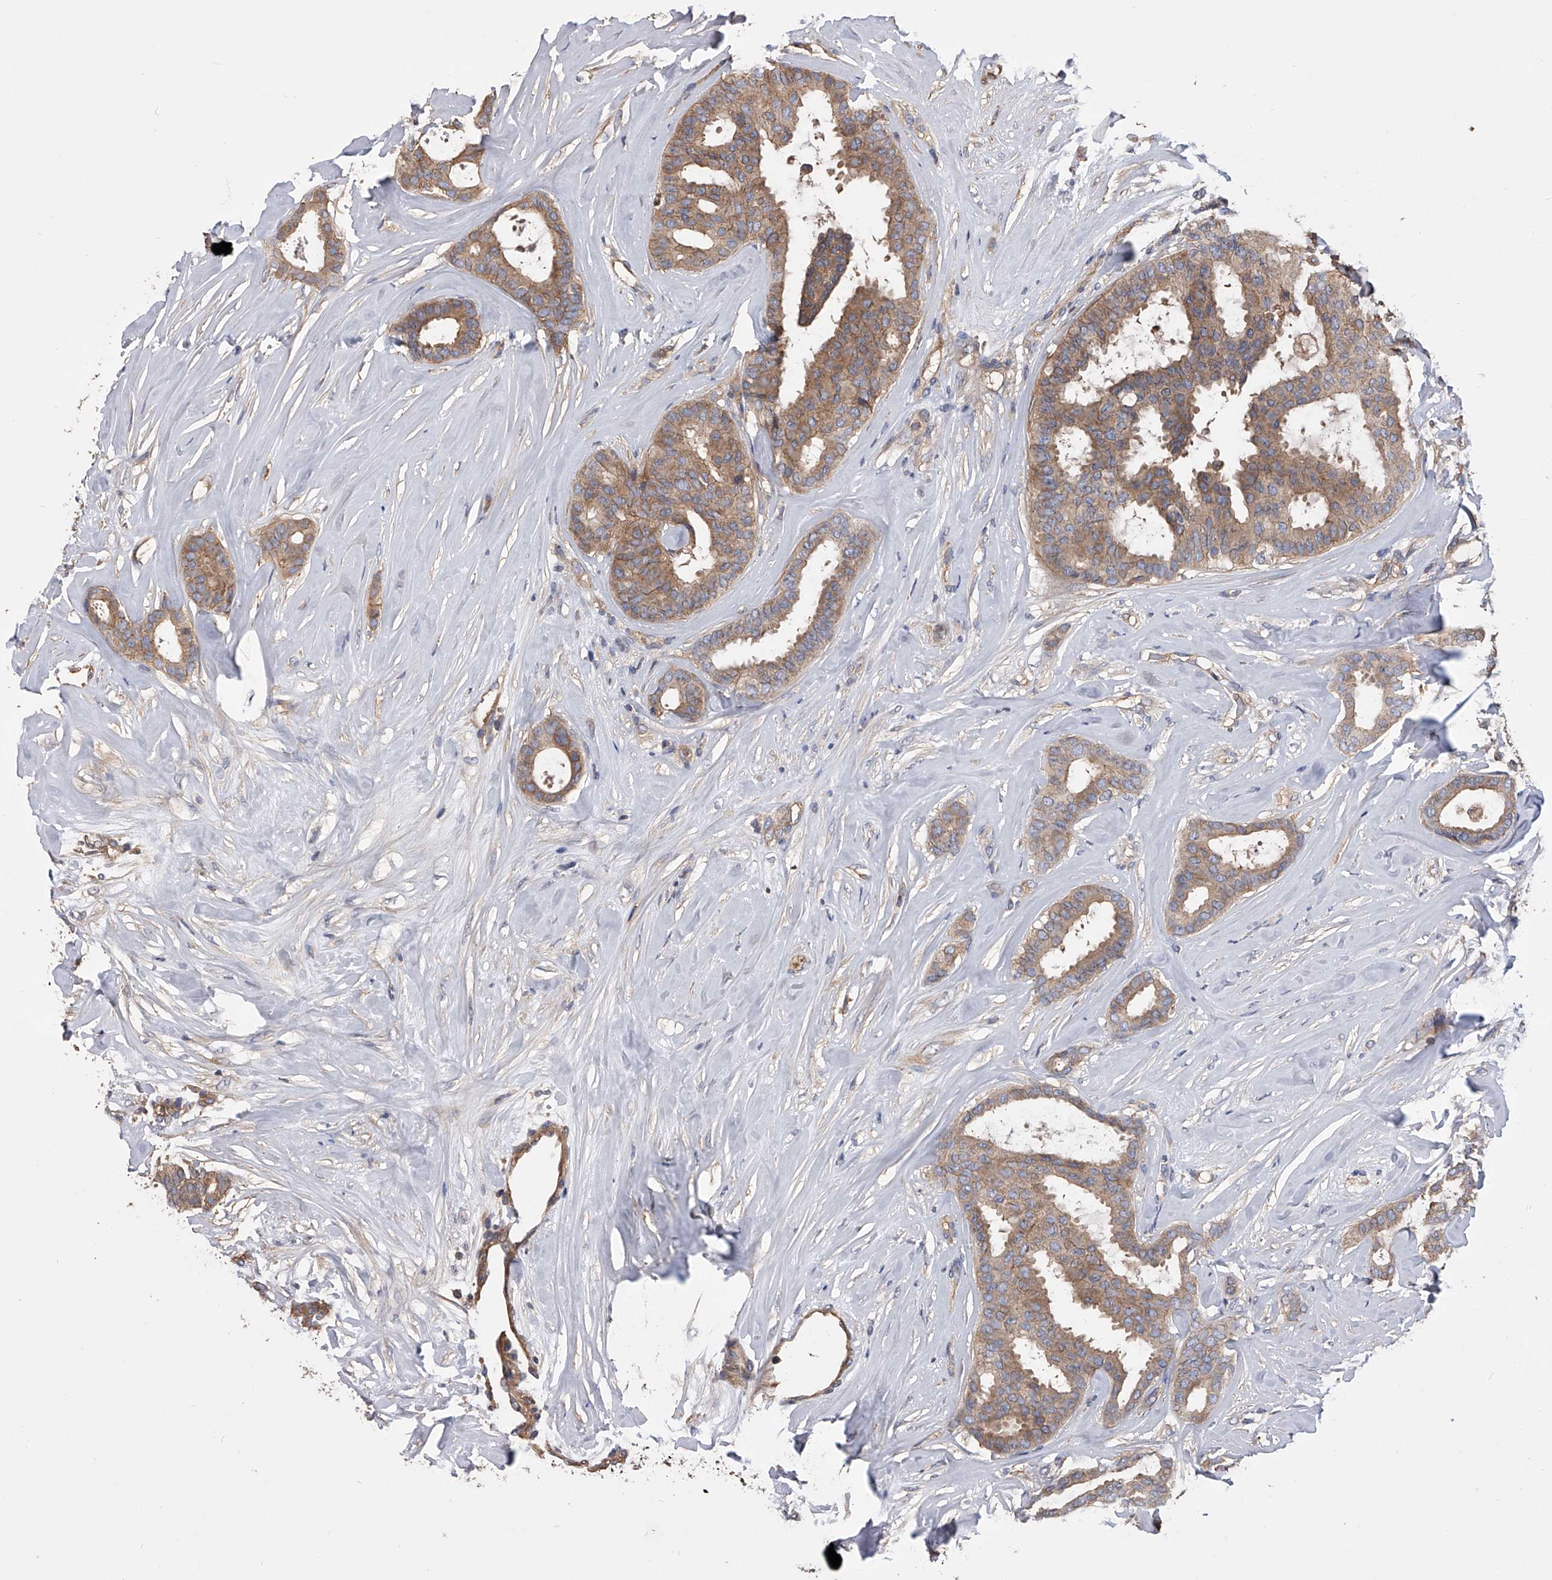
{"staining": {"intensity": "moderate", "quantity": ">75%", "location": "cytoplasmic/membranous"}, "tissue": "breast cancer", "cell_type": "Tumor cells", "image_type": "cancer", "snomed": [{"axis": "morphology", "description": "Duct carcinoma"}, {"axis": "topography", "description": "Breast"}], "caption": "Immunohistochemical staining of human breast cancer displays medium levels of moderate cytoplasmic/membranous protein staining in about >75% of tumor cells.", "gene": "CUL7", "patient": {"sex": "female", "age": 75}}